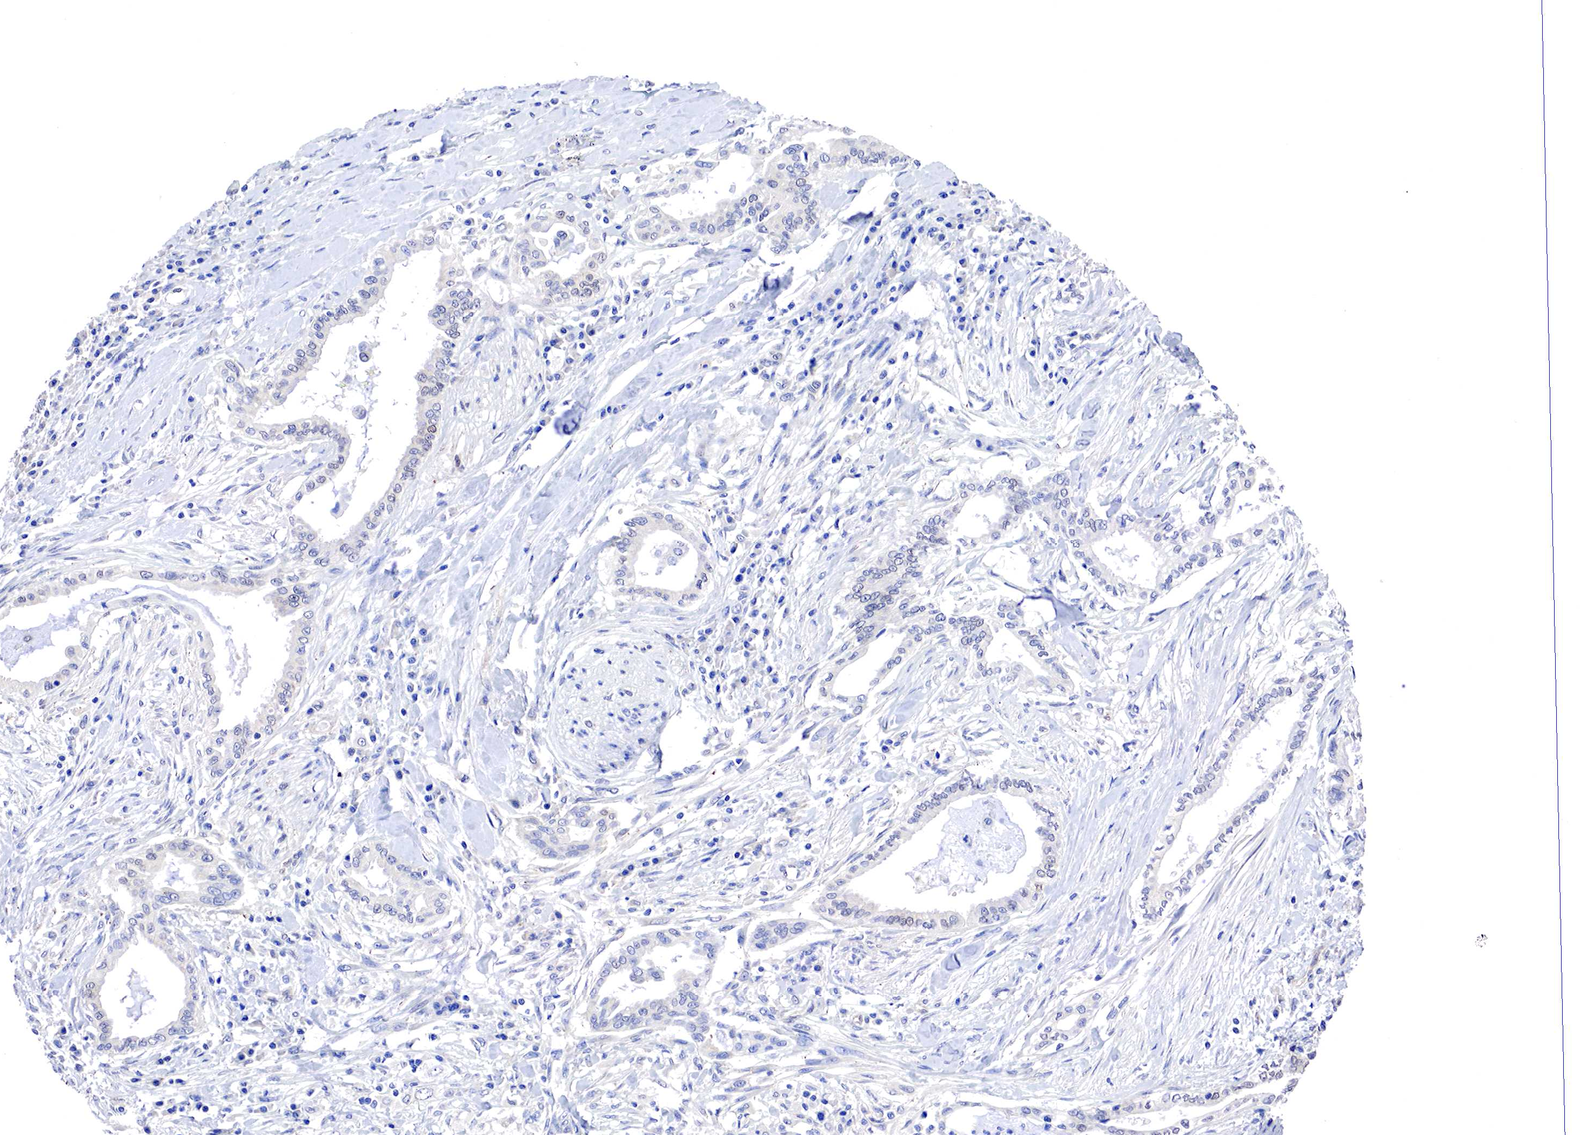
{"staining": {"intensity": "weak", "quantity": "<25%", "location": "cytoplasmic/membranous"}, "tissue": "pancreatic cancer", "cell_type": "Tumor cells", "image_type": "cancer", "snomed": [{"axis": "morphology", "description": "Adenocarcinoma, NOS"}, {"axis": "topography", "description": "Pancreas"}], "caption": "This is a image of immunohistochemistry staining of pancreatic adenocarcinoma, which shows no staining in tumor cells.", "gene": "PABIR2", "patient": {"sex": "female", "age": 64}}